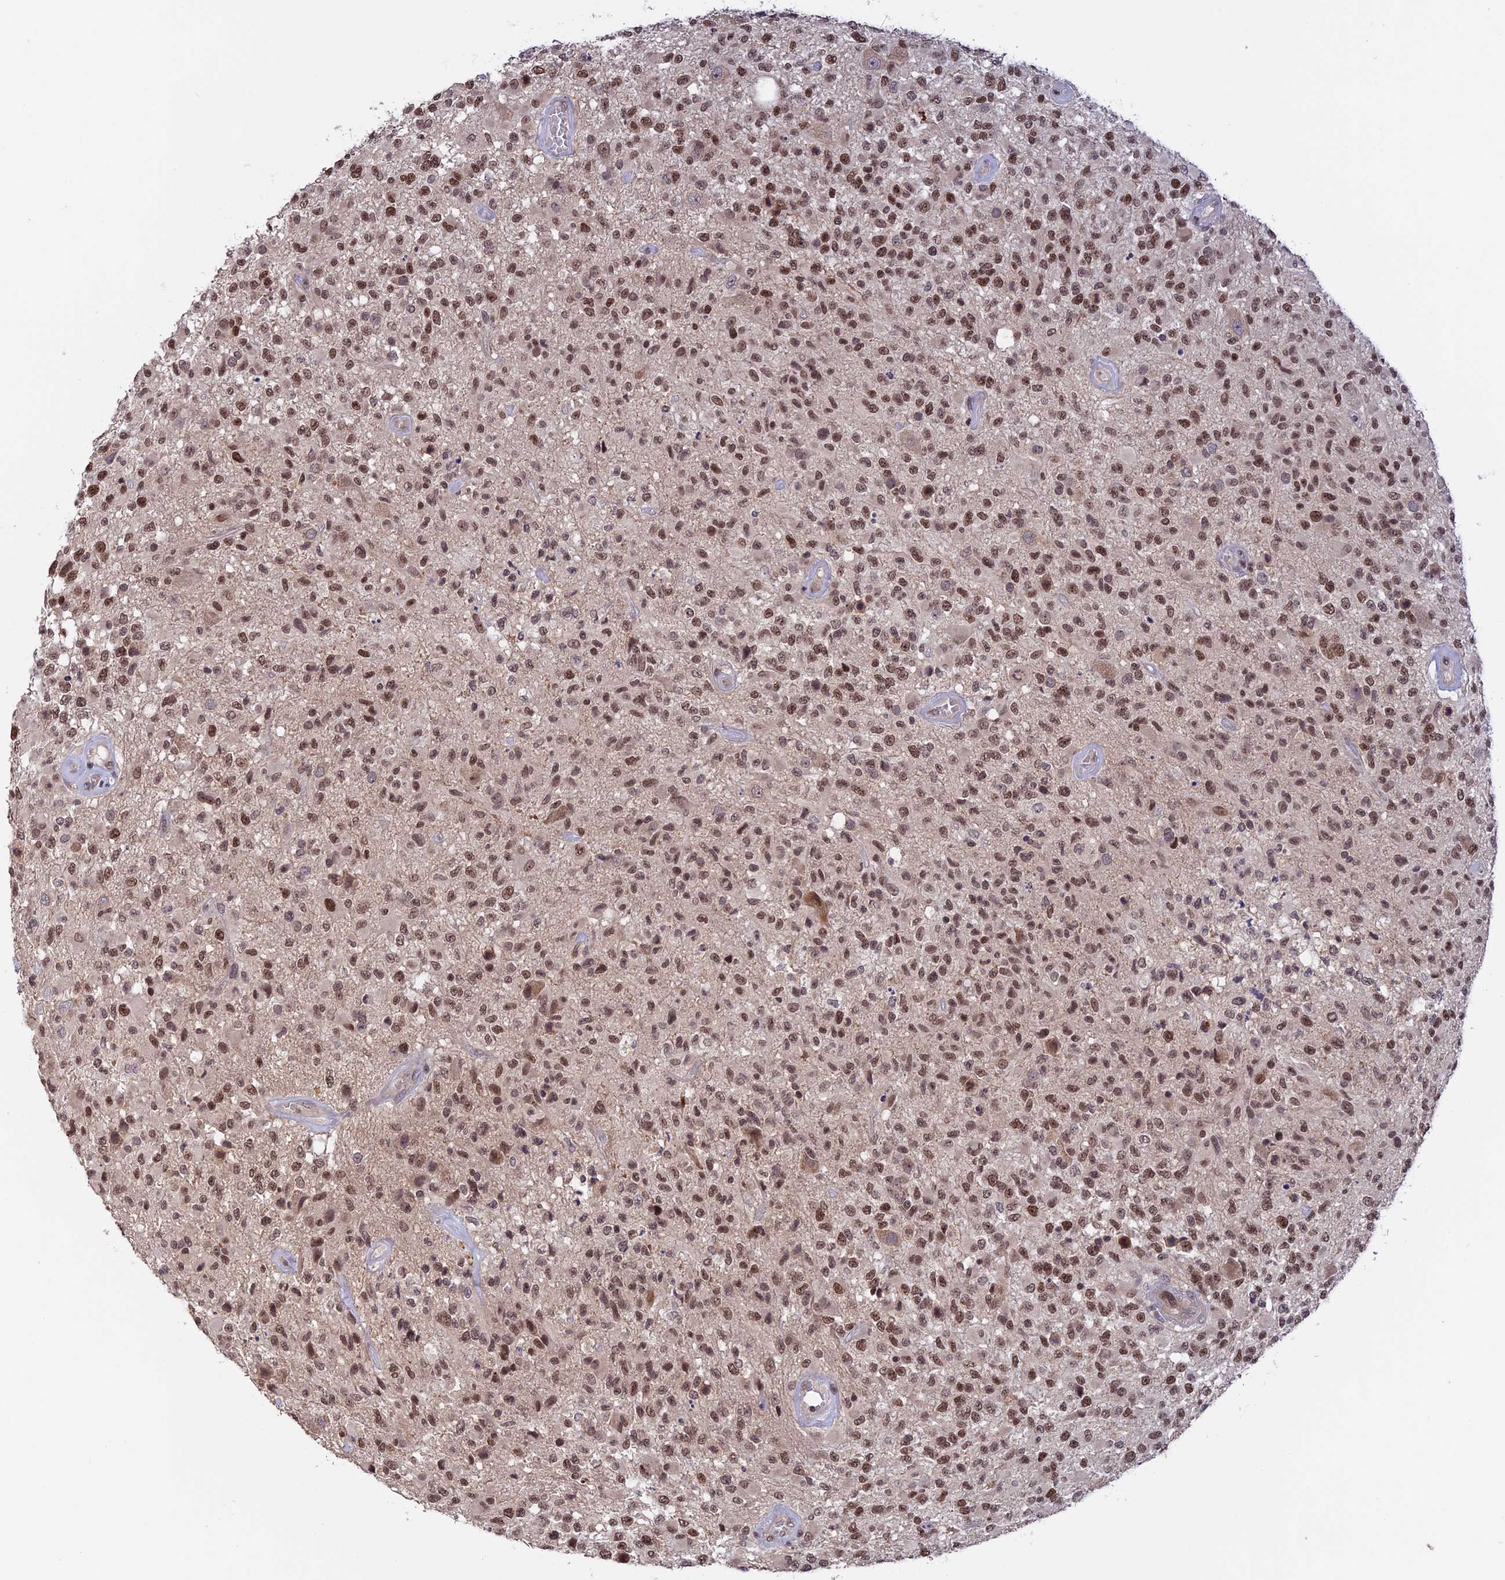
{"staining": {"intensity": "moderate", "quantity": ">75%", "location": "nuclear"}, "tissue": "glioma", "cell_type": "Tumor cells", "image_type": "cancer", "snomed": [{"axis": "morphology", "description": "Glioma, malignant, High grade"}, {"axis": "morphology", "description": "Glioblastoma, NOS"}, {"axis": "topography", "description": "Brain"}], "caption": "A high-resolution histopathology image shows IHC staining of high-grade glioma (malignant), which reveals moderate nuclear positivity in about >75% of tumor cells.", "gene": "RFC5", "patient": {"sex": "male", "age": 60}}